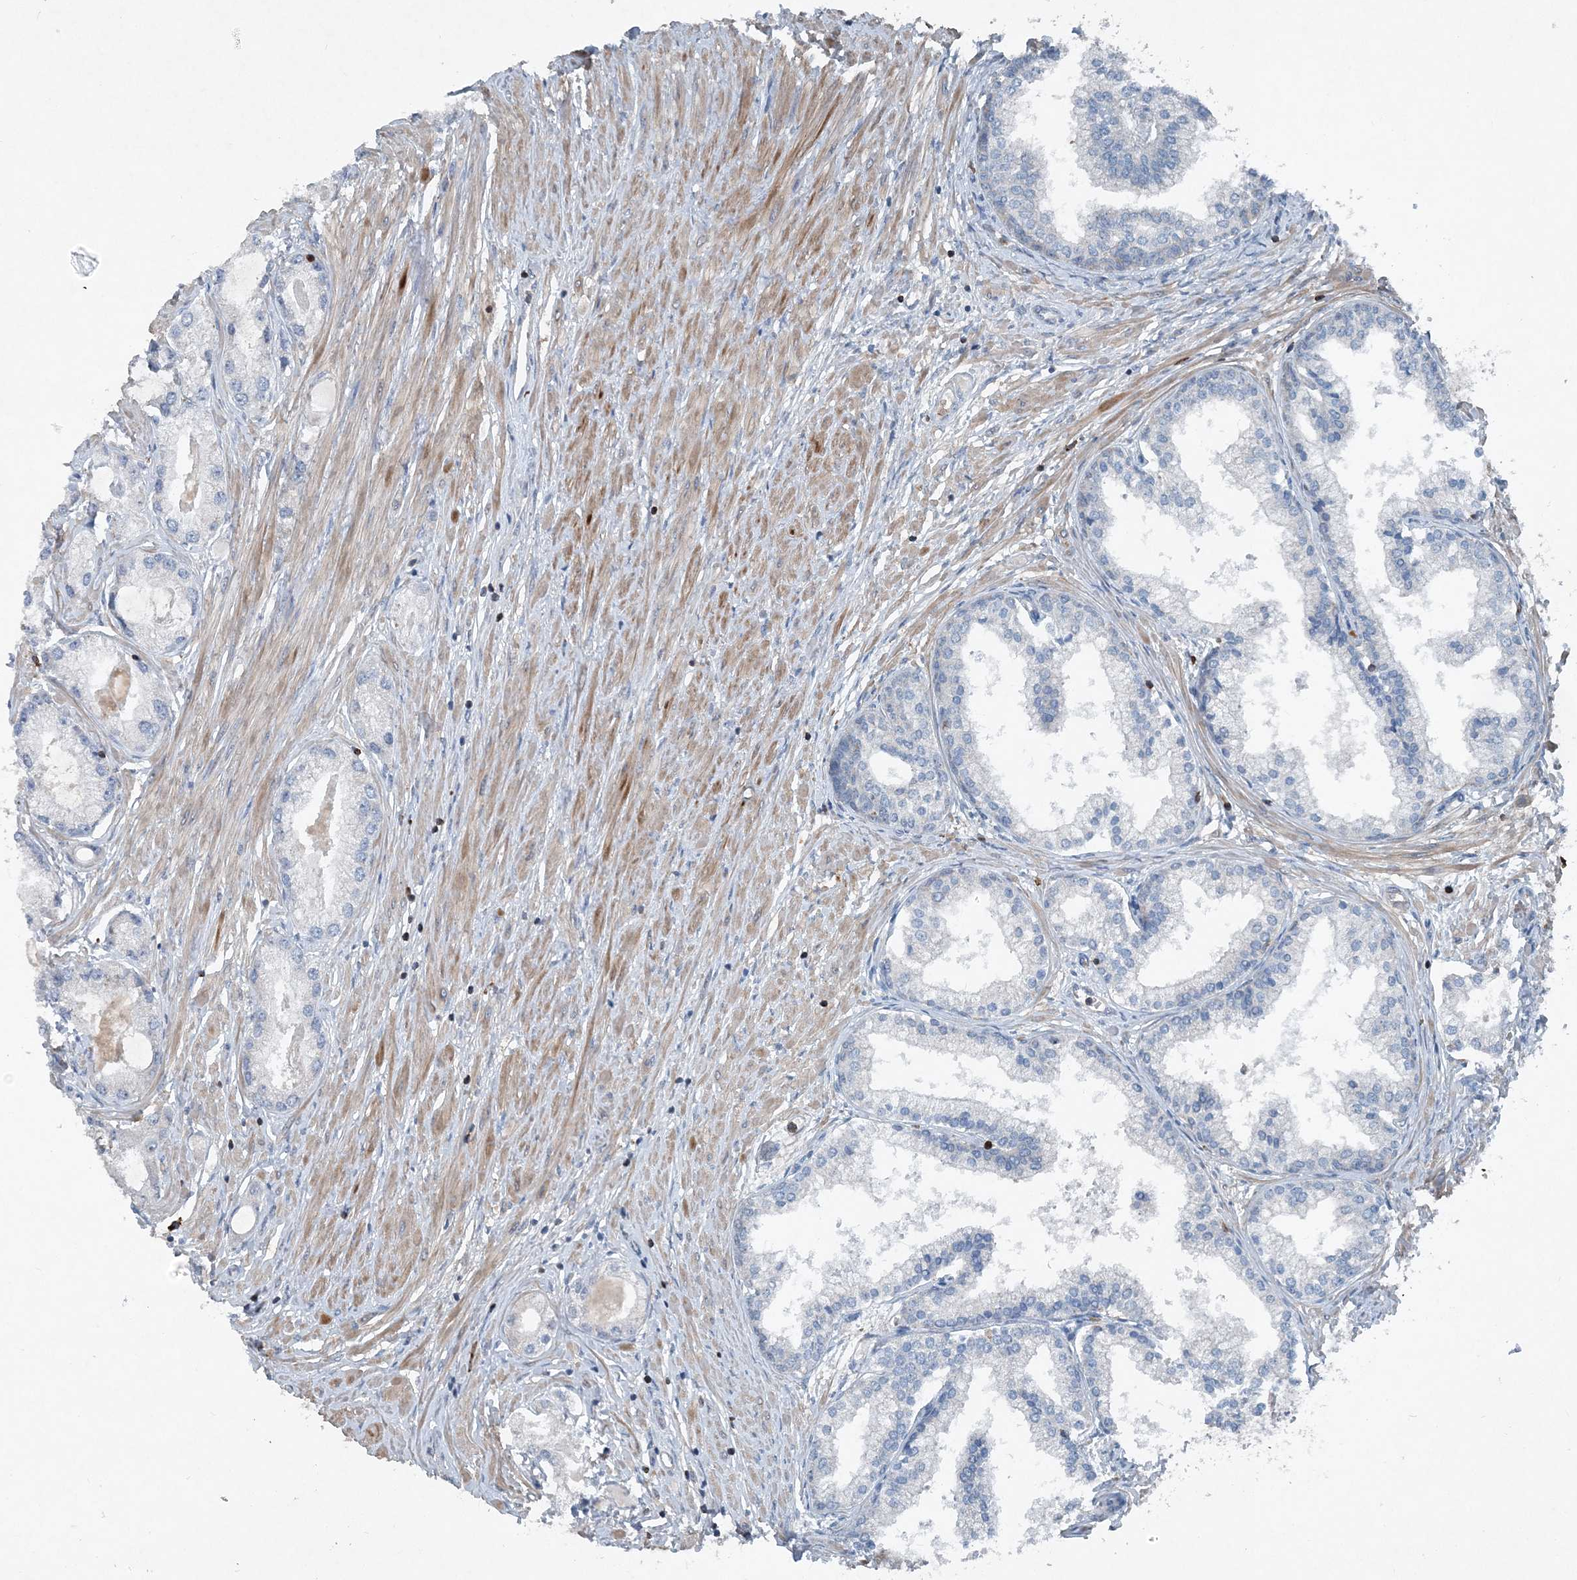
{"staining": {"intensity": "negative", "quantity": "none", "location": "none"}, "tissue": "prostate cancer", "cell_type": "Tumor cells", "image_type": "cancer", "snomed": [{"axis": "morphology", "description": "Adenocarcinoma, Low grade"}, {"axis": "topography", "description": "Prostate"}], "caption": "High power microscopy photomicrograph of an immunohistochemistry (IHC) image of prostate adenocarcinoma (low-grade), revealing no significant staining in tumor cells.", "gene": "DGUOK", "patient": {"sex": "male", "age": 62}}